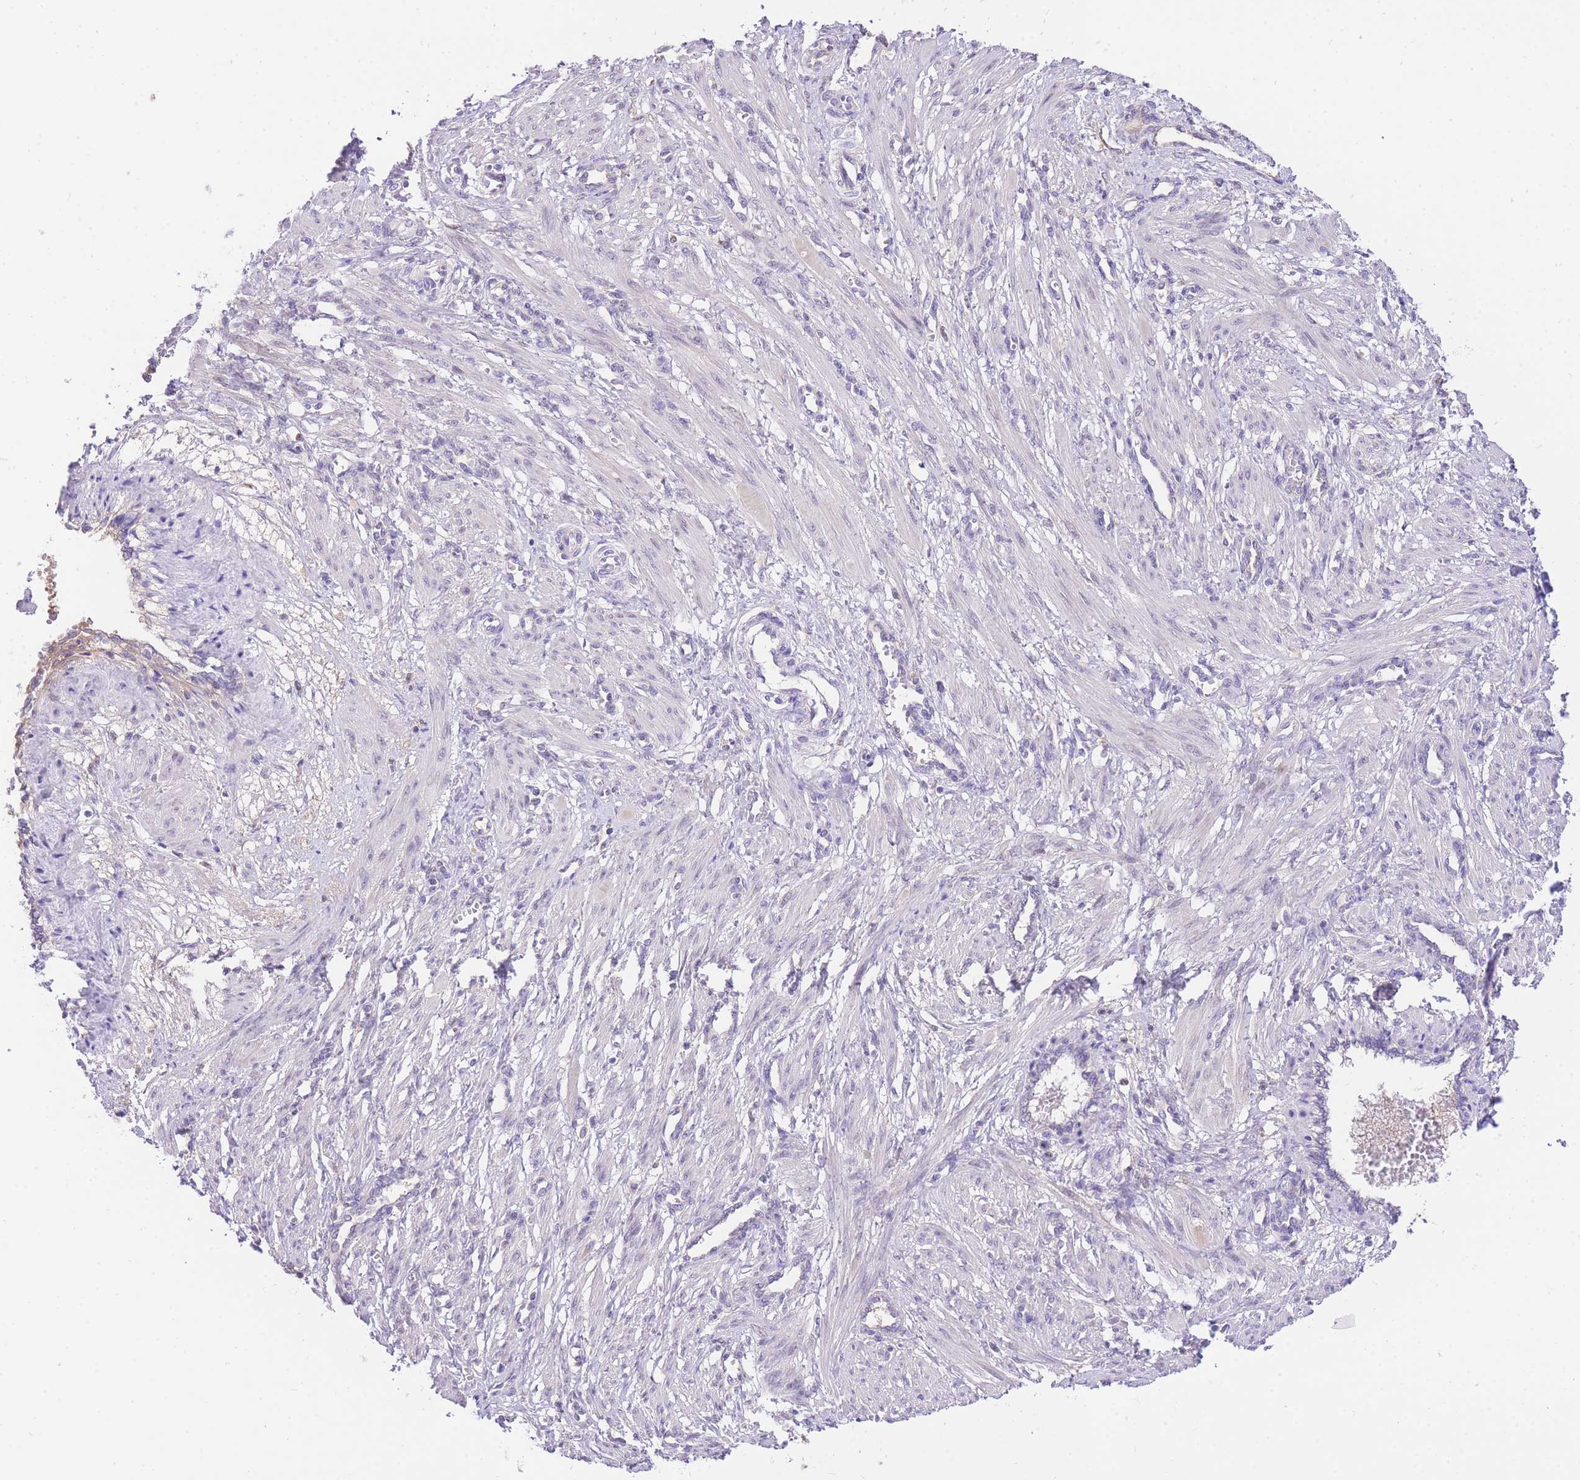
{"staining": {"intensity": "negative", "quantity": "none", "location": "none"}, "tissue": "smooth muscle", "cell_type": "Smooth muscle cells", "image_type": "normal", "snomed": [{"axis": "morphology", "description": "Normal tissue, NOS"}, {"axis": "topography", "description": "Endometrium"}], "caption": "Smooth muscle stained for a protein using immunohistochemistry (IHC) exhibits no positivity smooth muscle cells.", "gene": "LIPH", "patient": {"sex": "female", "age": 33}}